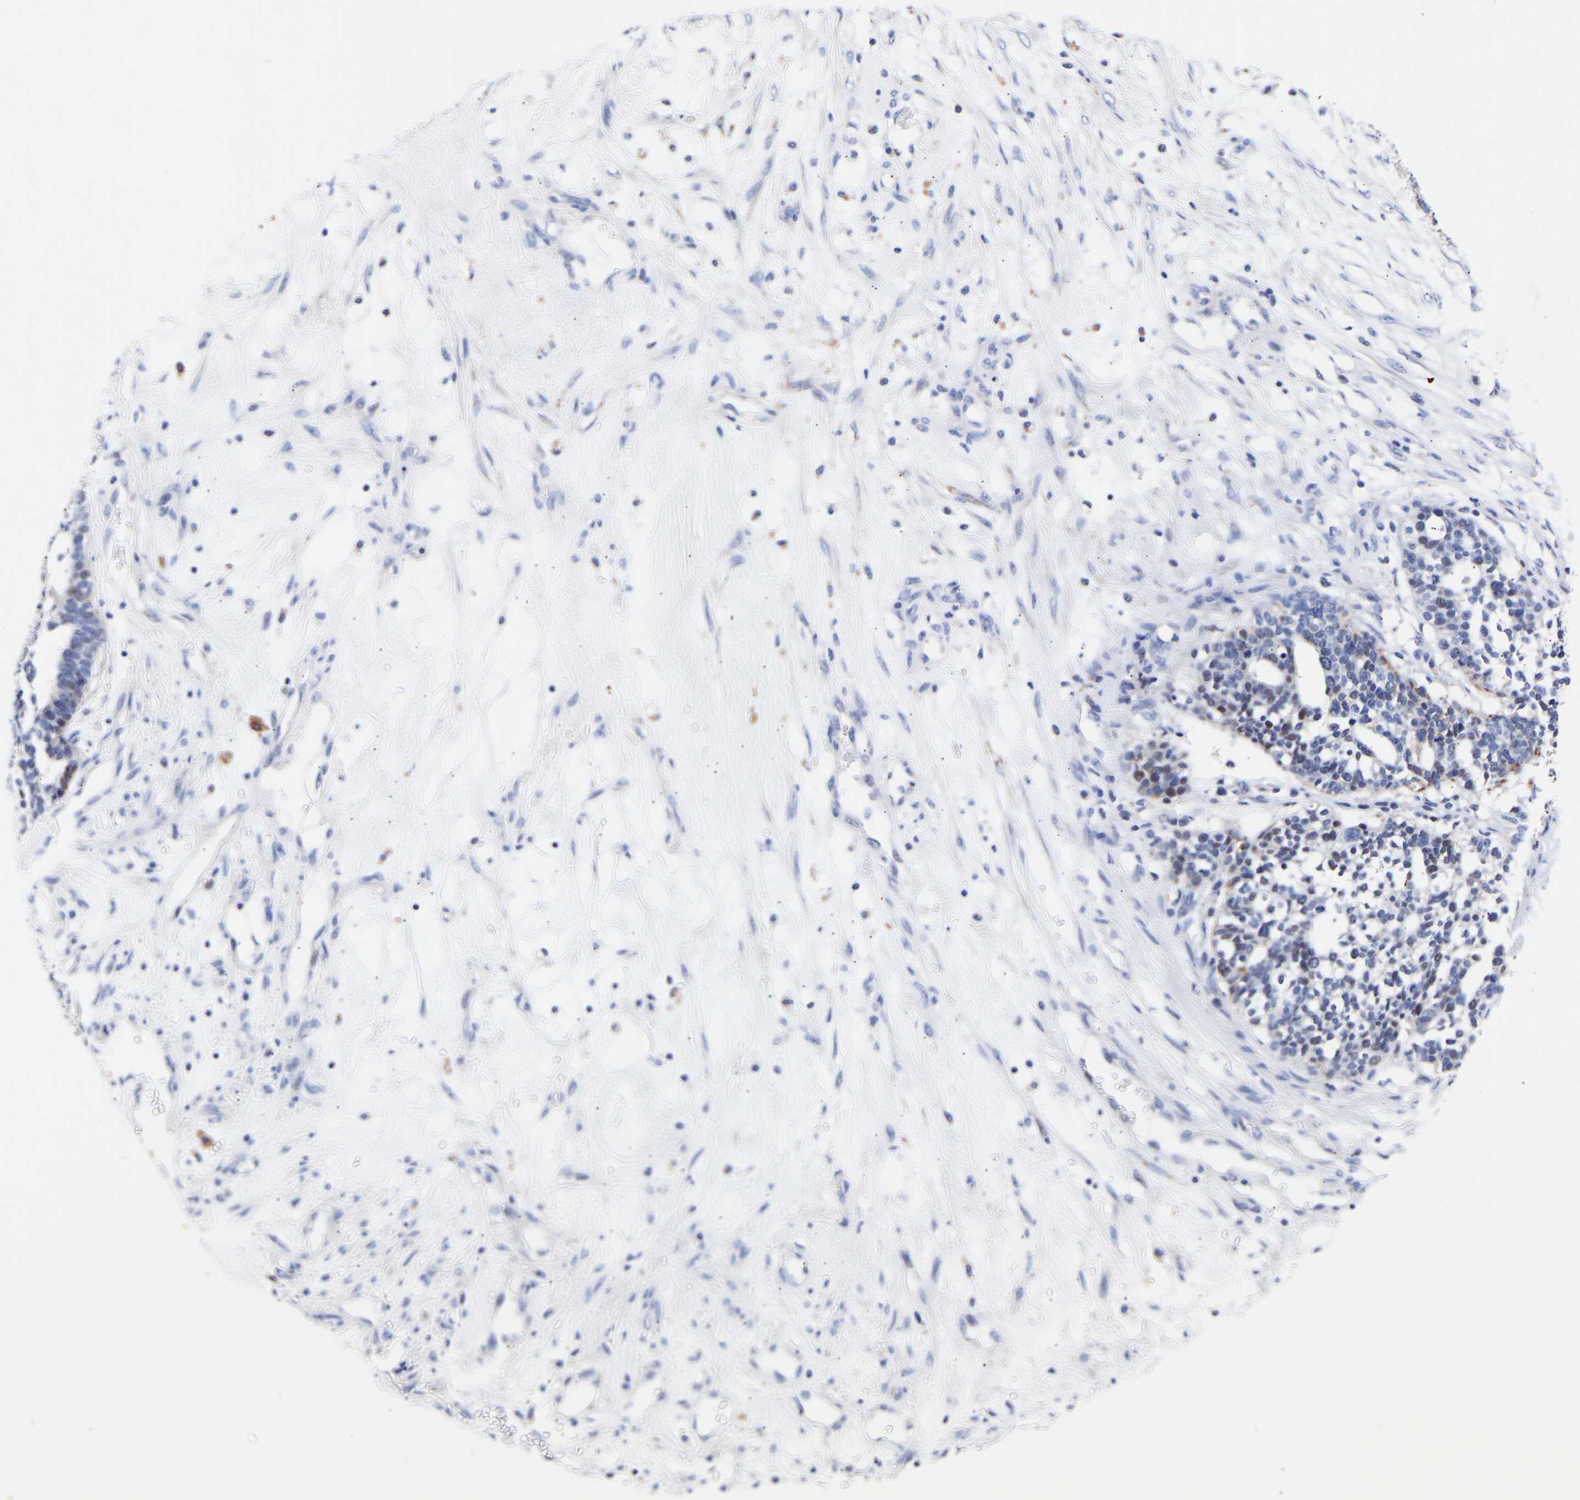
{"staining": {"intensity": "moderate", "quantity": "<25%", "location": "cytoplasmic/membranous,nuclear"}, "tissue": "ovarian cancer", "cell_type": "Tumor cells", "image_type": "cancer", "snomed": [{"axis": "morphology", "description": "Cystadenocarcinoma, serous, NOS"}, {"axis": "topography", "description": "Ovary"}], "caption": "About <25% of tumor cells in human serous cystadenocarcinoma (ovarian) demonstrate moderate cytoplasmic/membranous and nuclear protein expression as visualized by brown immunohistochemical staining.", "gene": "SEM1", "patient": {"sex": "female", "age": 59}}